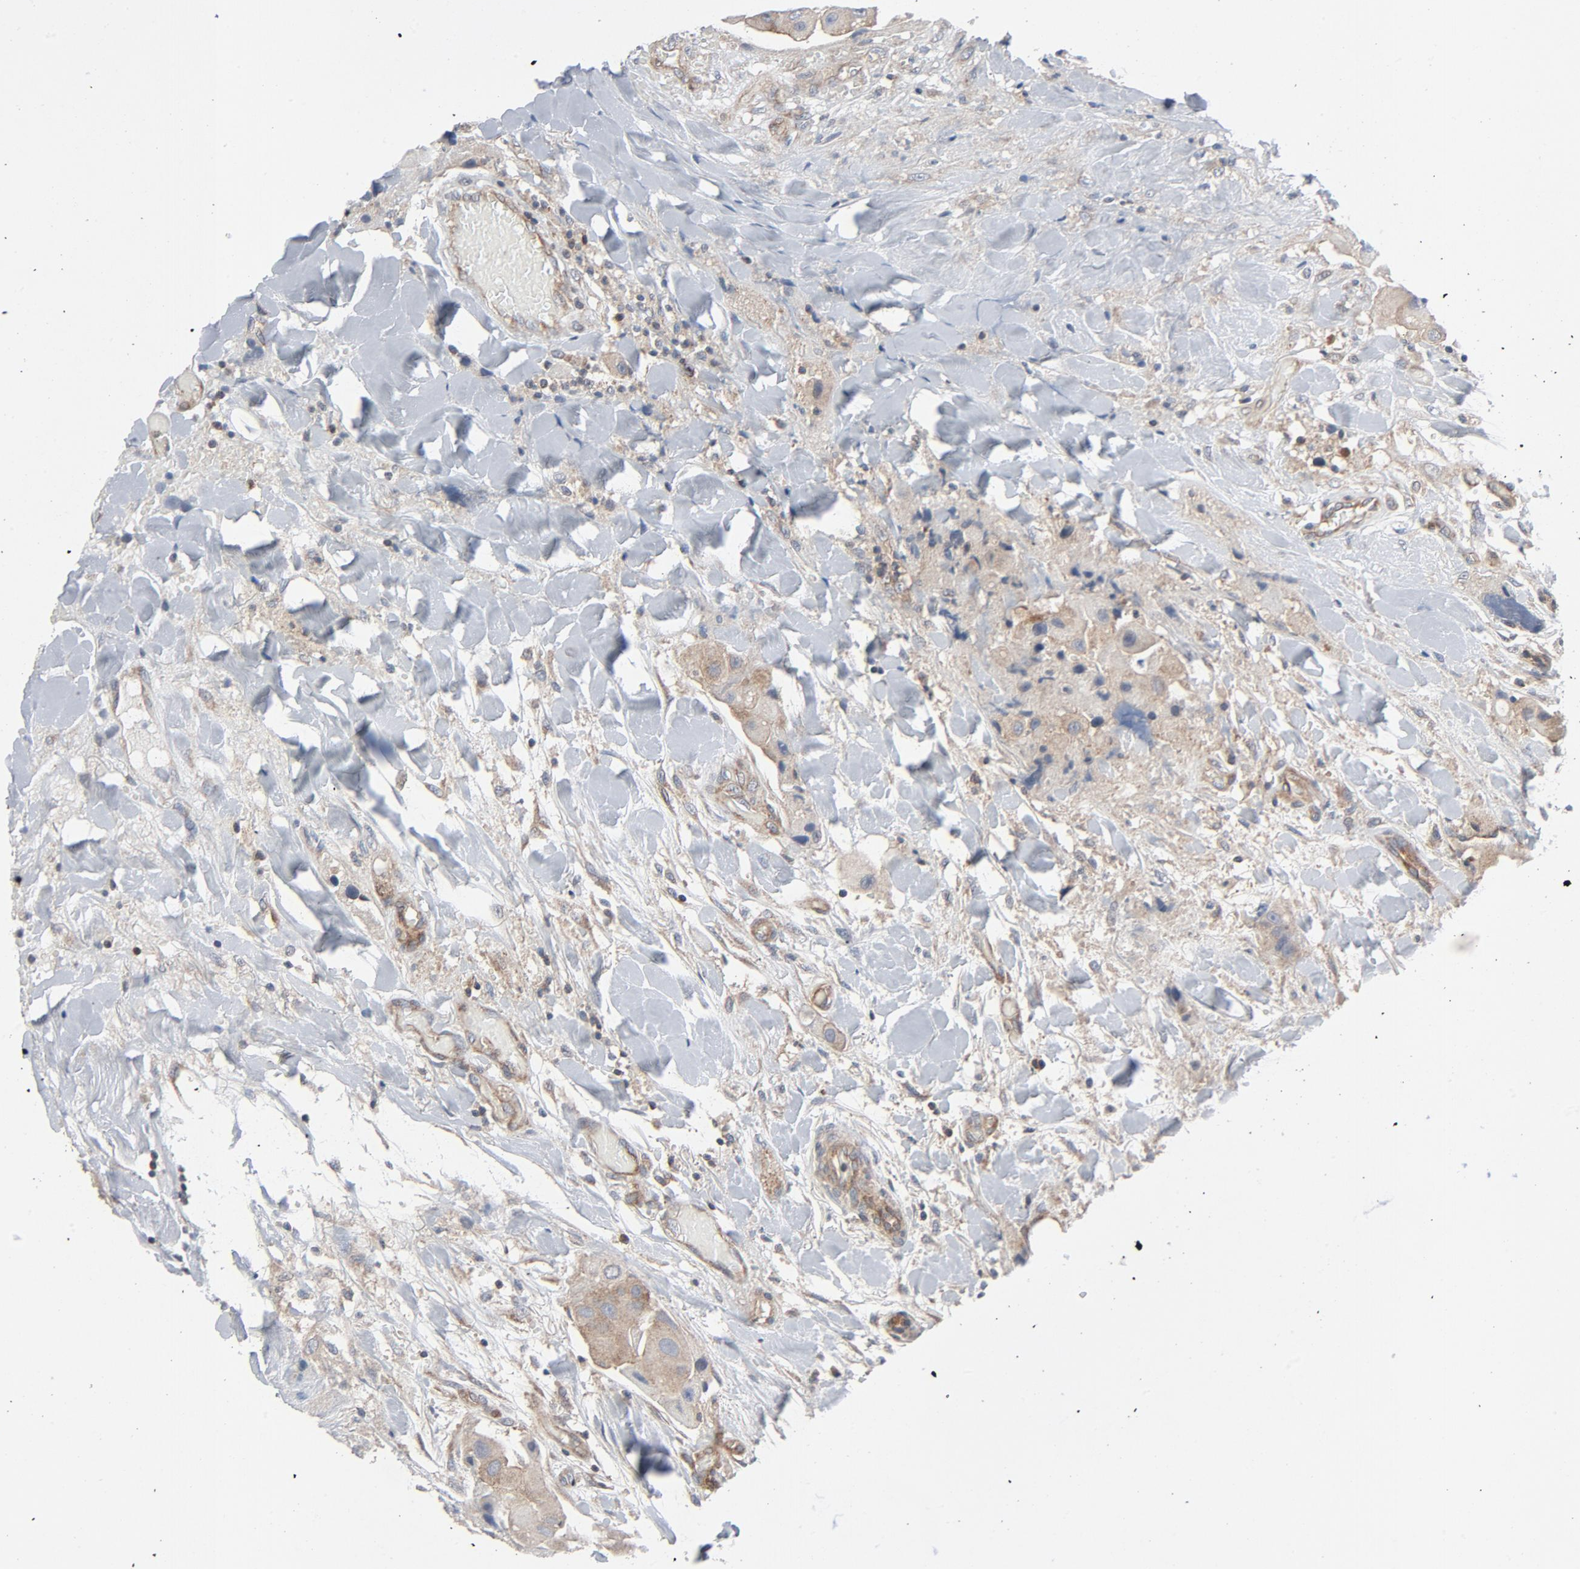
{"staining": {"intensity": "weak", "quantity": ">75%", "location": "cytoplasmic/membranous"}, "tissue": "head and neck cancer", "cell_type": "Tumor cells", "image_type": "cancer", "snomed": [{"axis": "morphology", "description": "Normal tissue, NOS"}, {"axis": "morphology", "description": "Adenocarcinoma, NOS"}, {"axis": "topography", "description": "Salivary gland"}, {"axis": "topography", "description": "Head-Neck"}], "caption": "Protein analysis of head and neck cancer tissue demonstrates weak cytoplasmic/membranous staining in approximately >75% of tumor cells. (DAB IHC, brown staining for protein, blue staining for nuclei).", "gene": "TSG101", "patient": {"sex": "male", "age": 80}}